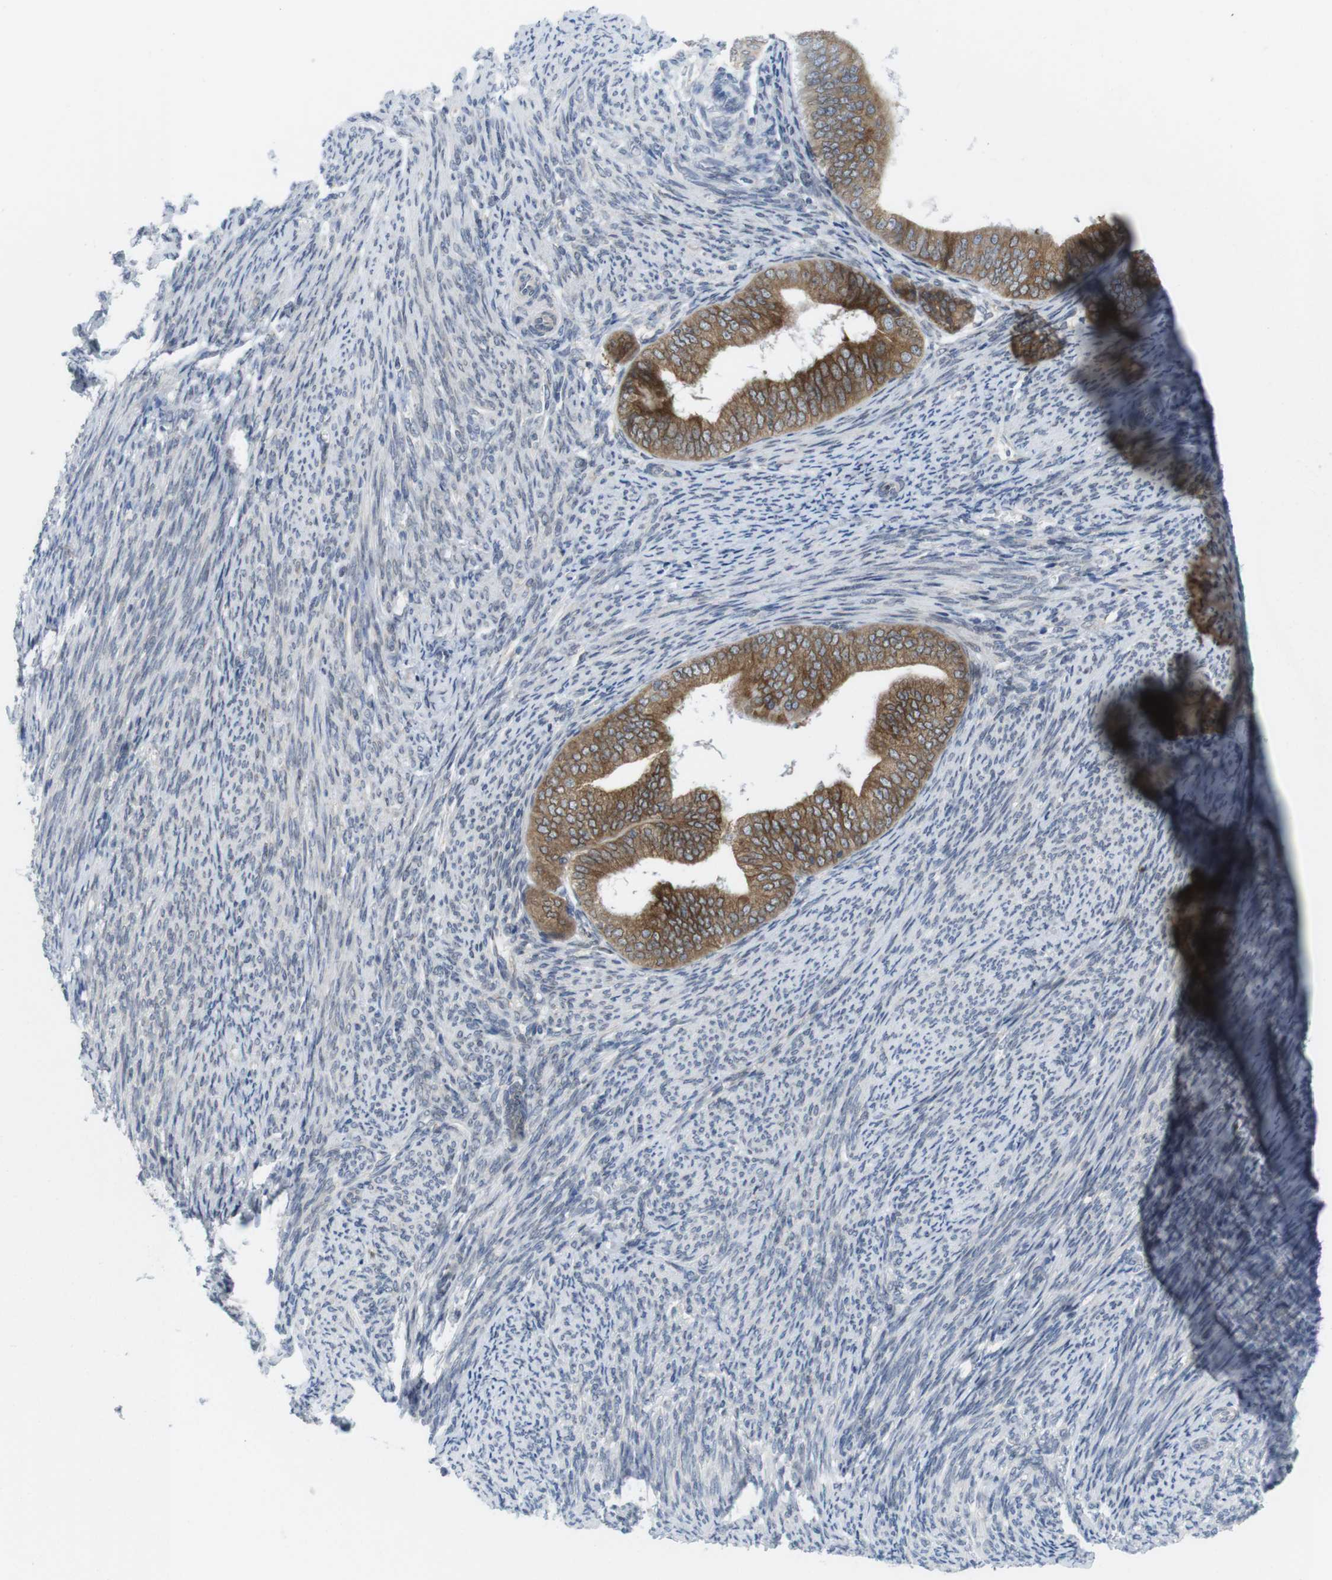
{"staining": {"intensity": "moderate", "quantity": ">75%", "location": "cytoplasmic/membranous"}, "tissue": "endometrial cancer", "cell_type": "Tumor cells", "image_type": "cancer", "snomed": [{"axis": "morphology", "description": "Adenocarcinoma, NOS"}, {"axis": "topography", "description": "Endometrium"}], "caption": "The image demonstrates a brown stain indicating the presence of a protein in the cytoplasmic/membranous of tumor cells in adenocarcinoma (endometrial).", "gene": "ERGIC3", "patient": {"sex": "female", "age": 63}}